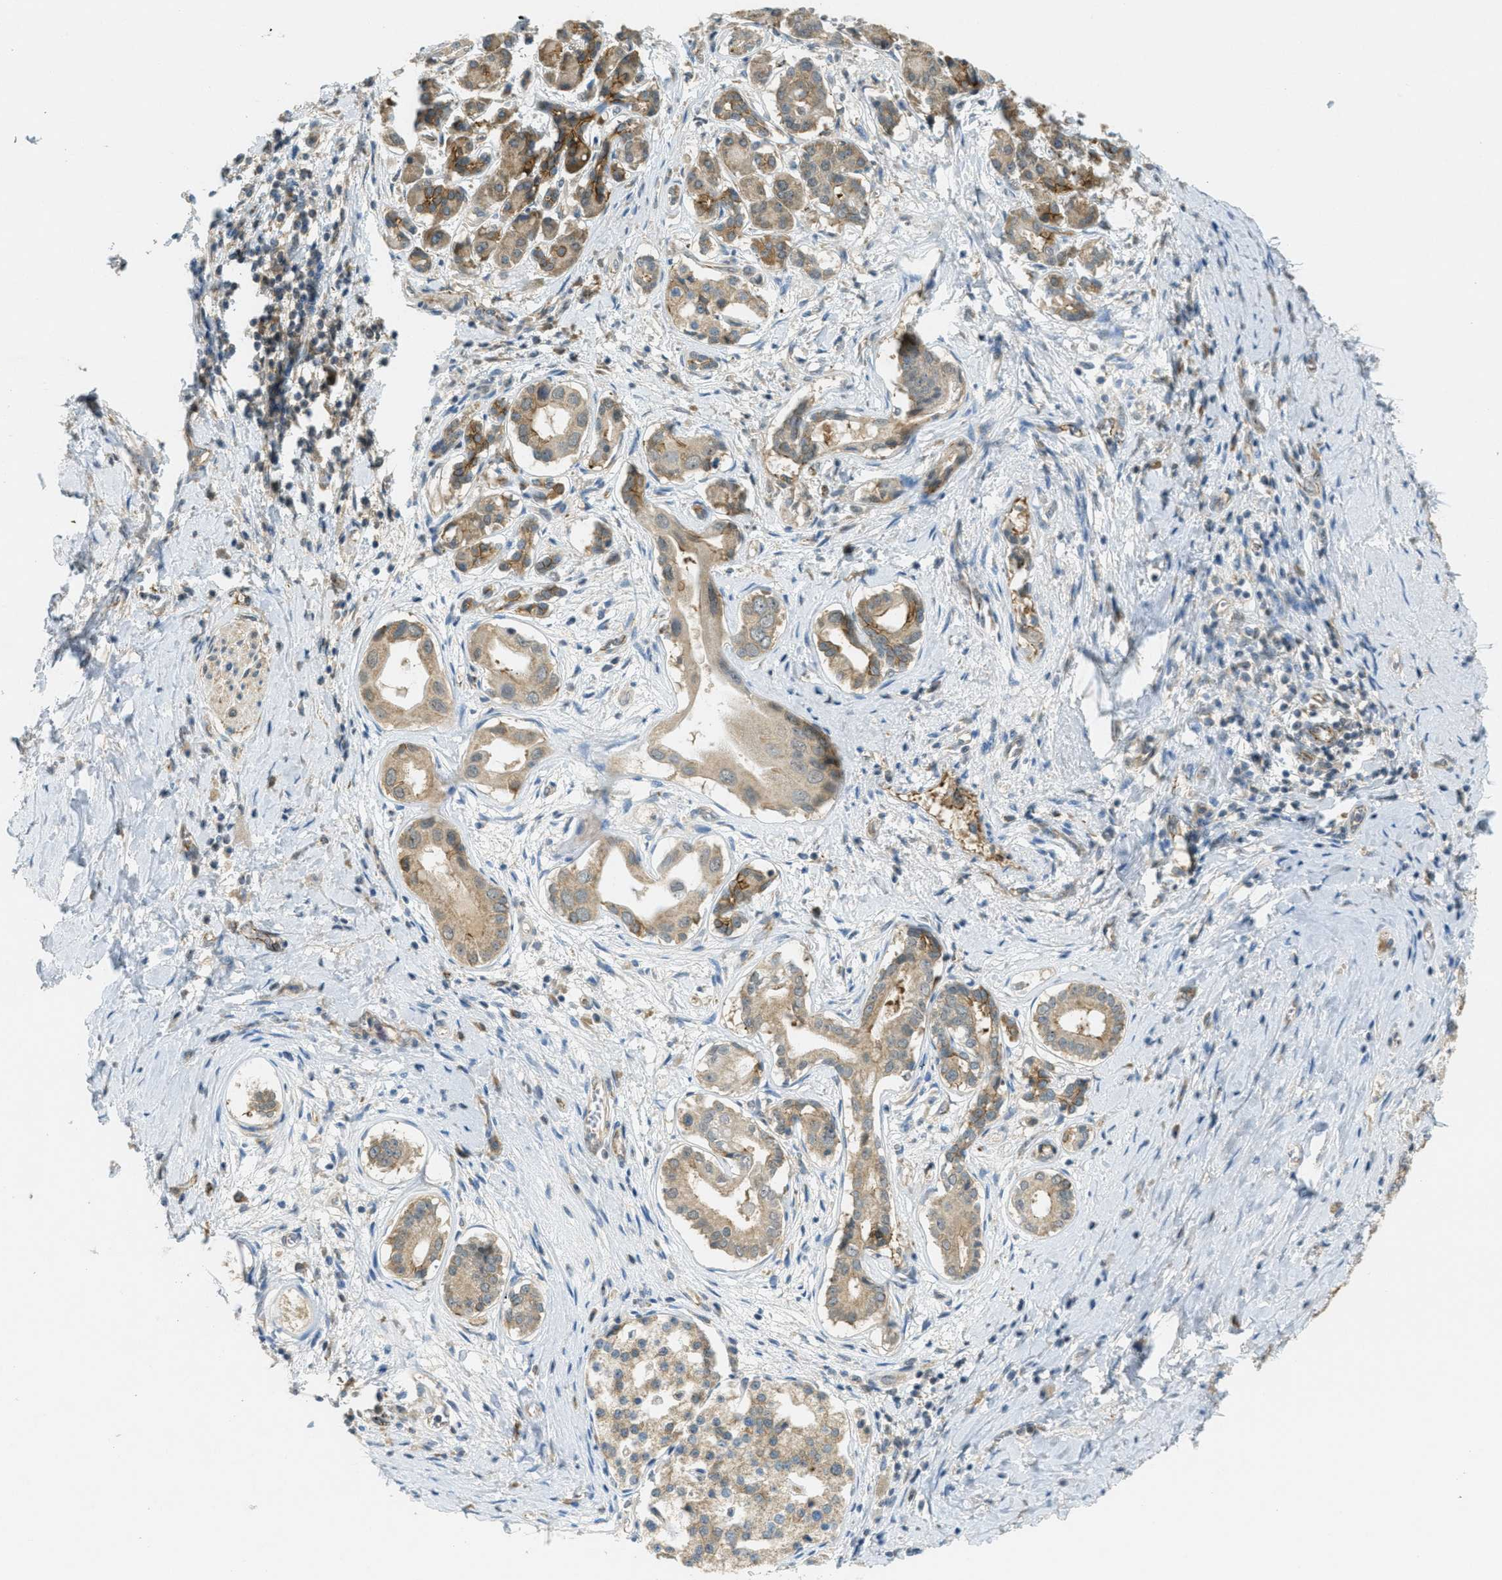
{"staining": {"intensity": "moderate", "quantity": ">75%", "location": "cytoplasmic/membranous"}, "tissue": "pancreatic cancer", "cell_type": "Tumor cells", "image_type": "cancer", "snomed": [{"axis": "morphology", "description": "Adenocarcinoma, NOS"}, {"axis": "topography", "description": "Pancreas"}], "caption": "The immunohistochemical stain highlights moderate cytoplasmic/membranous expression in tumor cells of pancreatic cancer (adenocarcinoma) tissue. The staining was performed using DAB (3,3'-diaminobenzidine) to visualize the protein expression in brown, while the nuclei were stained in blue with hematoxylin (Magnification: 20x).", "gene": "JCAD", "patient": {"sex": "male", "age": 55}}